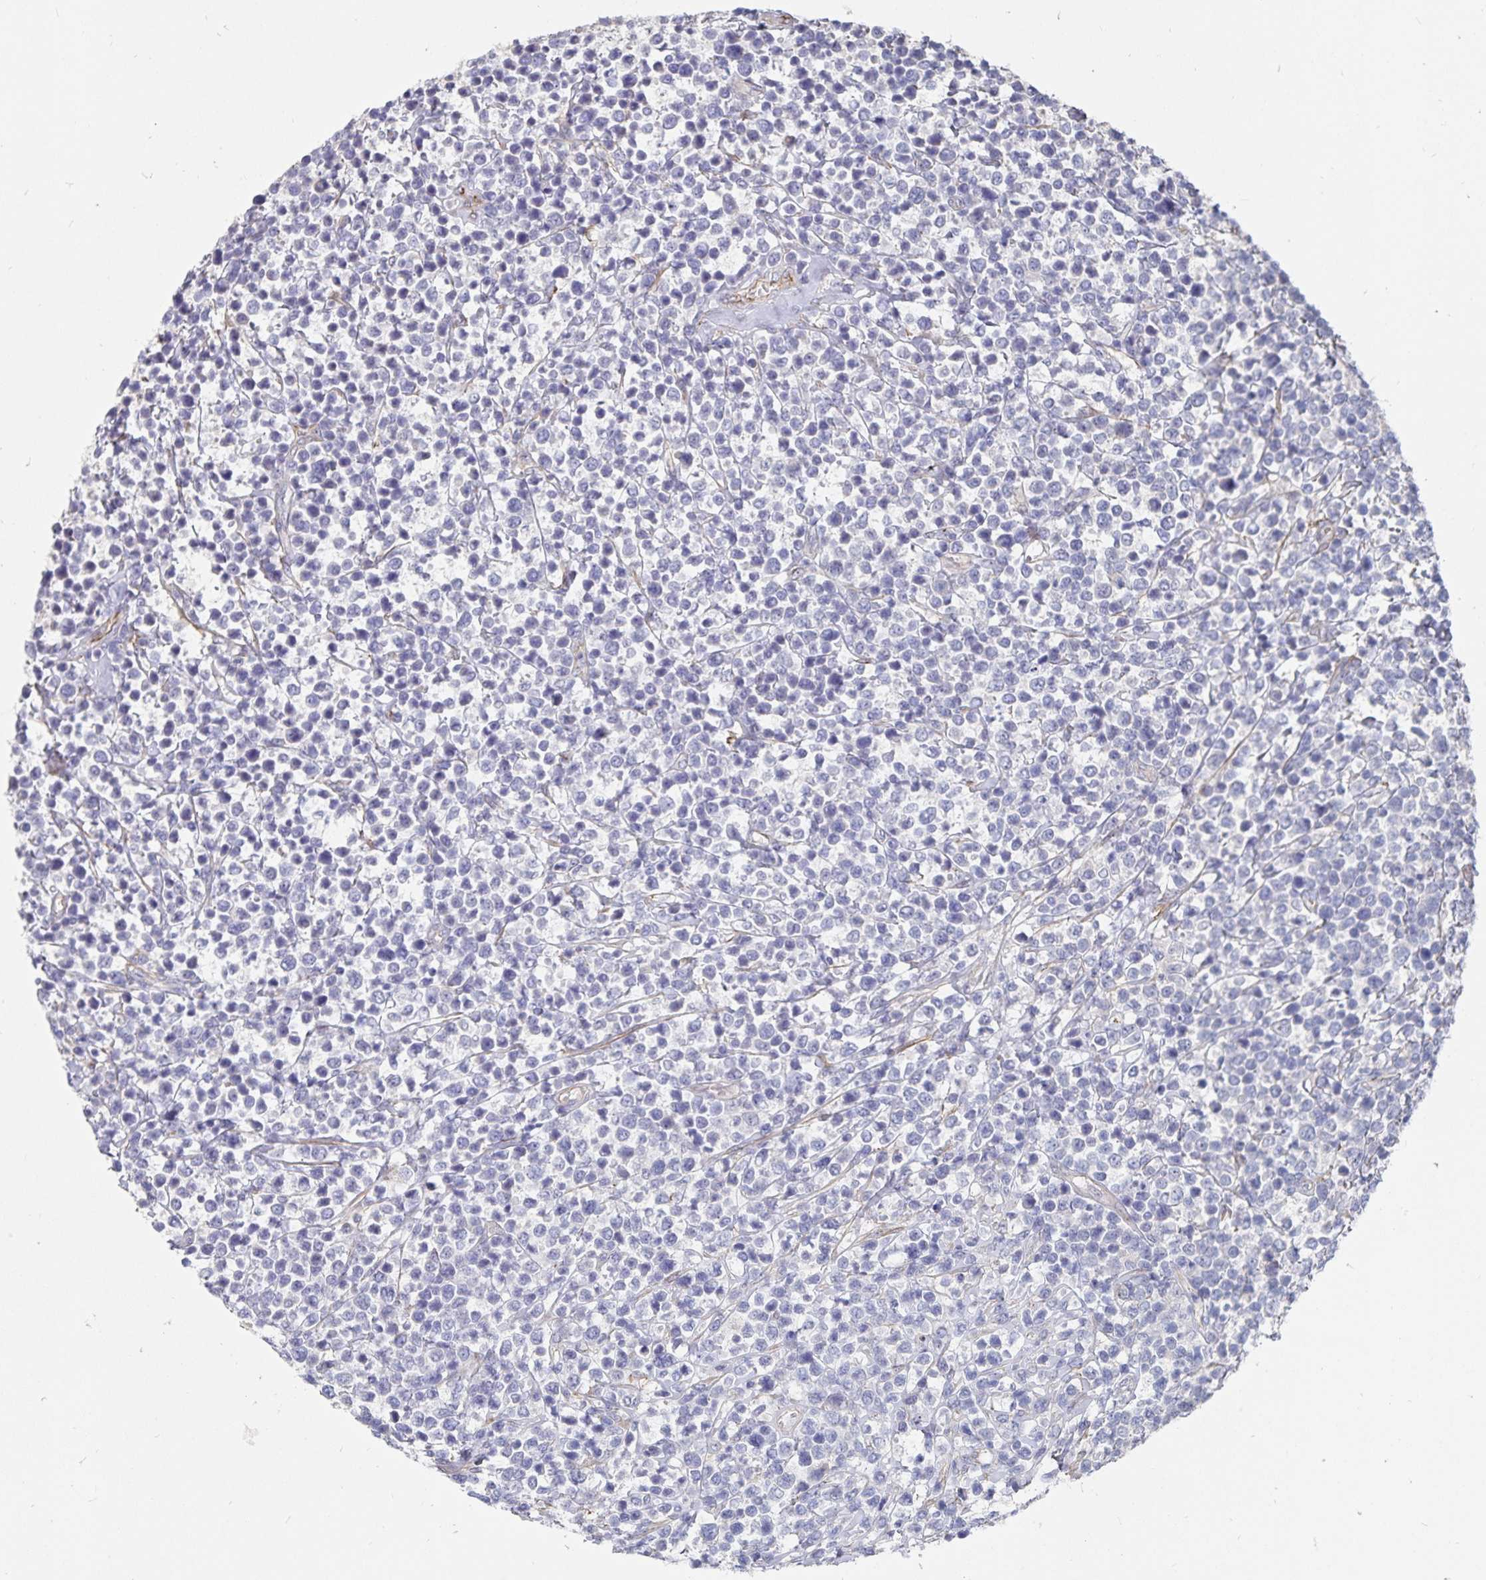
{"staining": {"intensity": "negative", "quantity": "none", "location": "none"}, "tissue": "lymphoma", "cell_type": "Tumor cells", "image_type": "cancer", "snomed": [{"axis": "morphology", "description": "Malignant lymphoma, non-Hodgkin's type, High grade"}, {"axis": "topography", "description": "Soft tissue"}], "caption": "Photomicrograph shows no protein positivity in tumor cells of malignant lymphoma, non-Hodgkin's type (high-grade) tissue.", "gene": "SSTR1", "patient": {"sex": "female", "age": 56}}